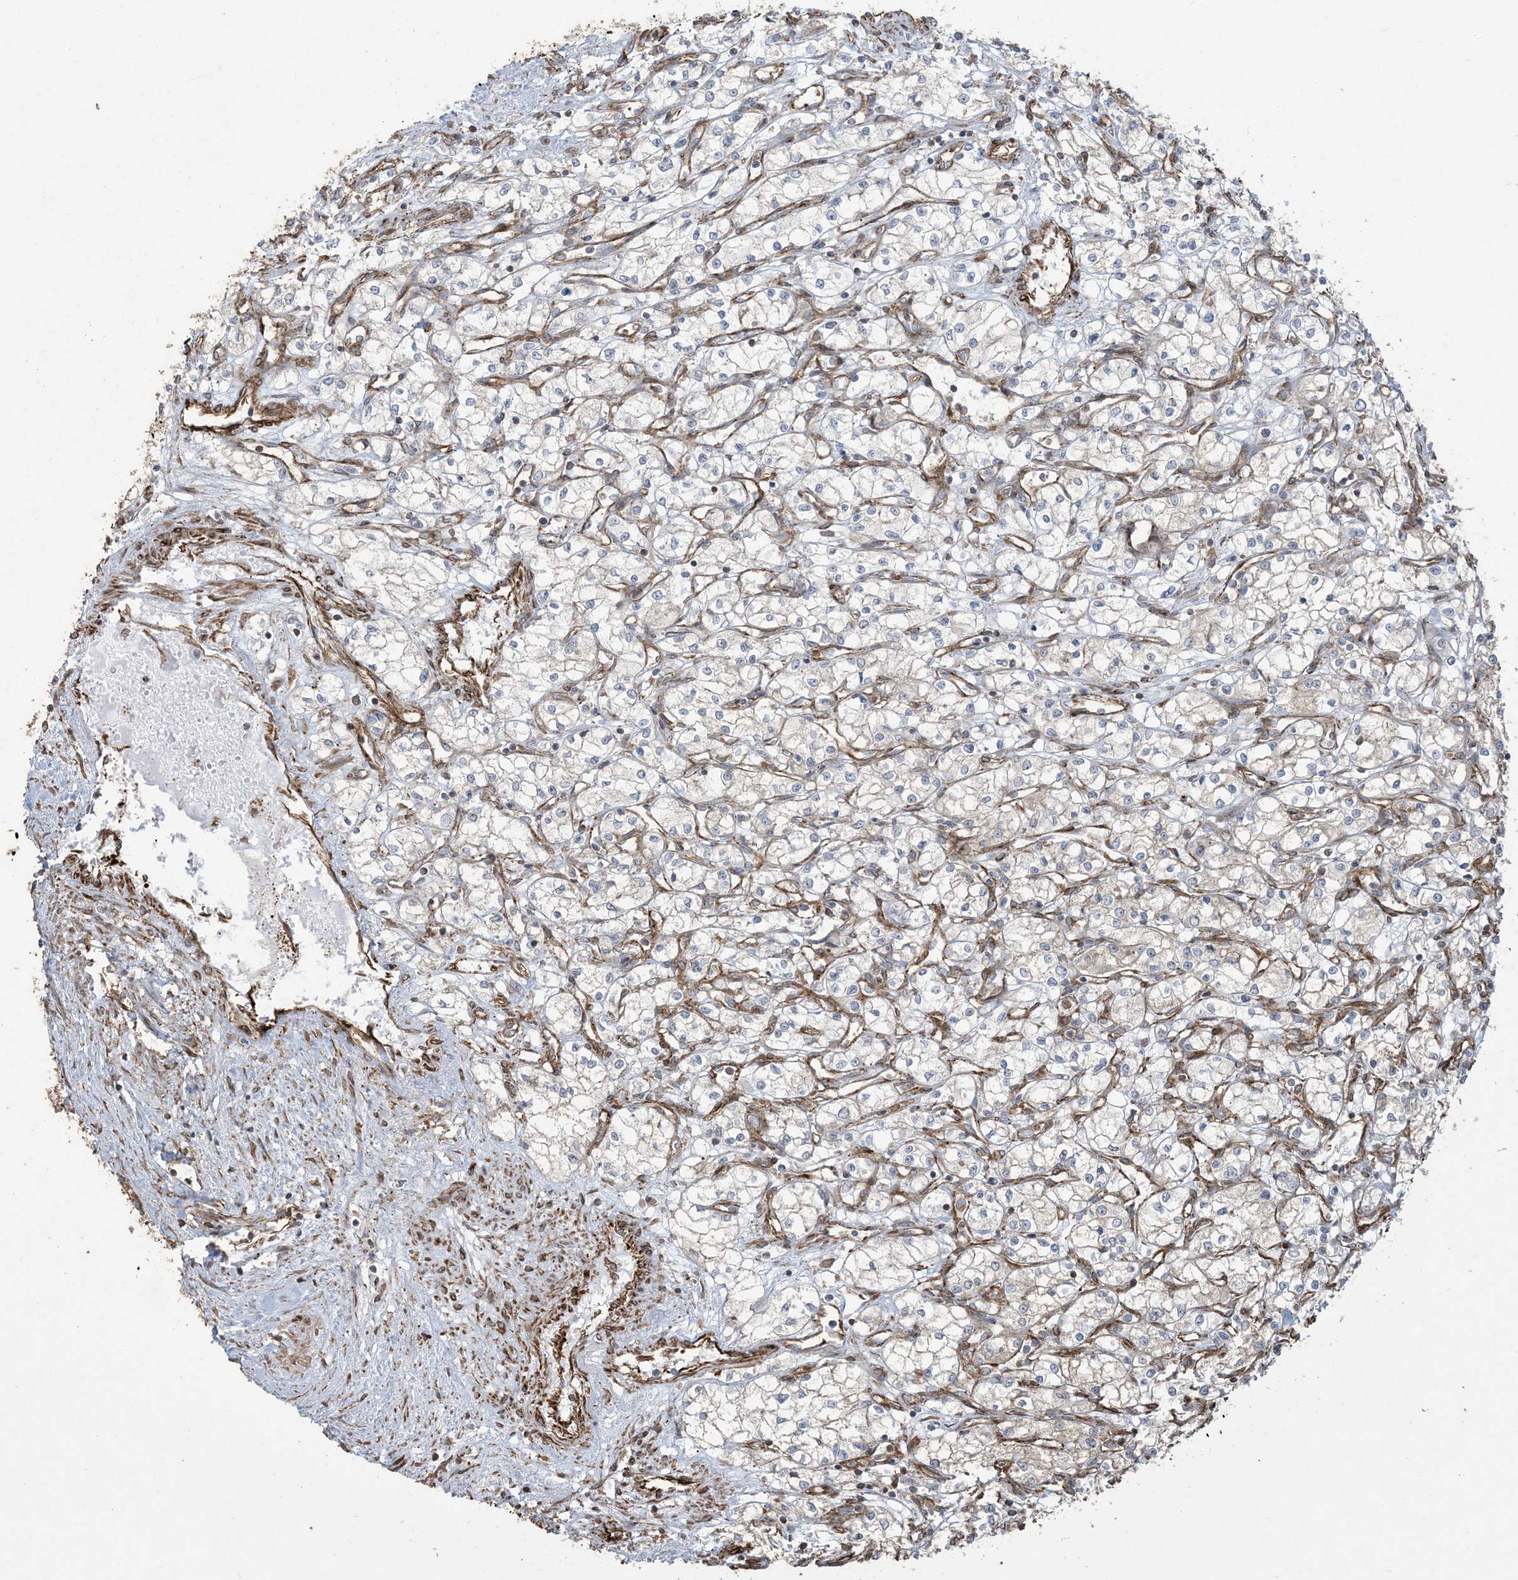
{"staining": {"intensity": "negative", "quantity": "none", "location": "none"}, "tissue": "renal cancer", "cell_type": "Tumor cells", "image_type": "cancer", "snomed": [{"axis": "morphology", "description": "Adenocarcinoma, NOS"}, {"axis": "topography", "description": "Kidney"}], "caption": "Tumor cells show no significant expression in renal cancer.", "gene": "KLHL18", "patient": {"sex": "male", "age": 59}}